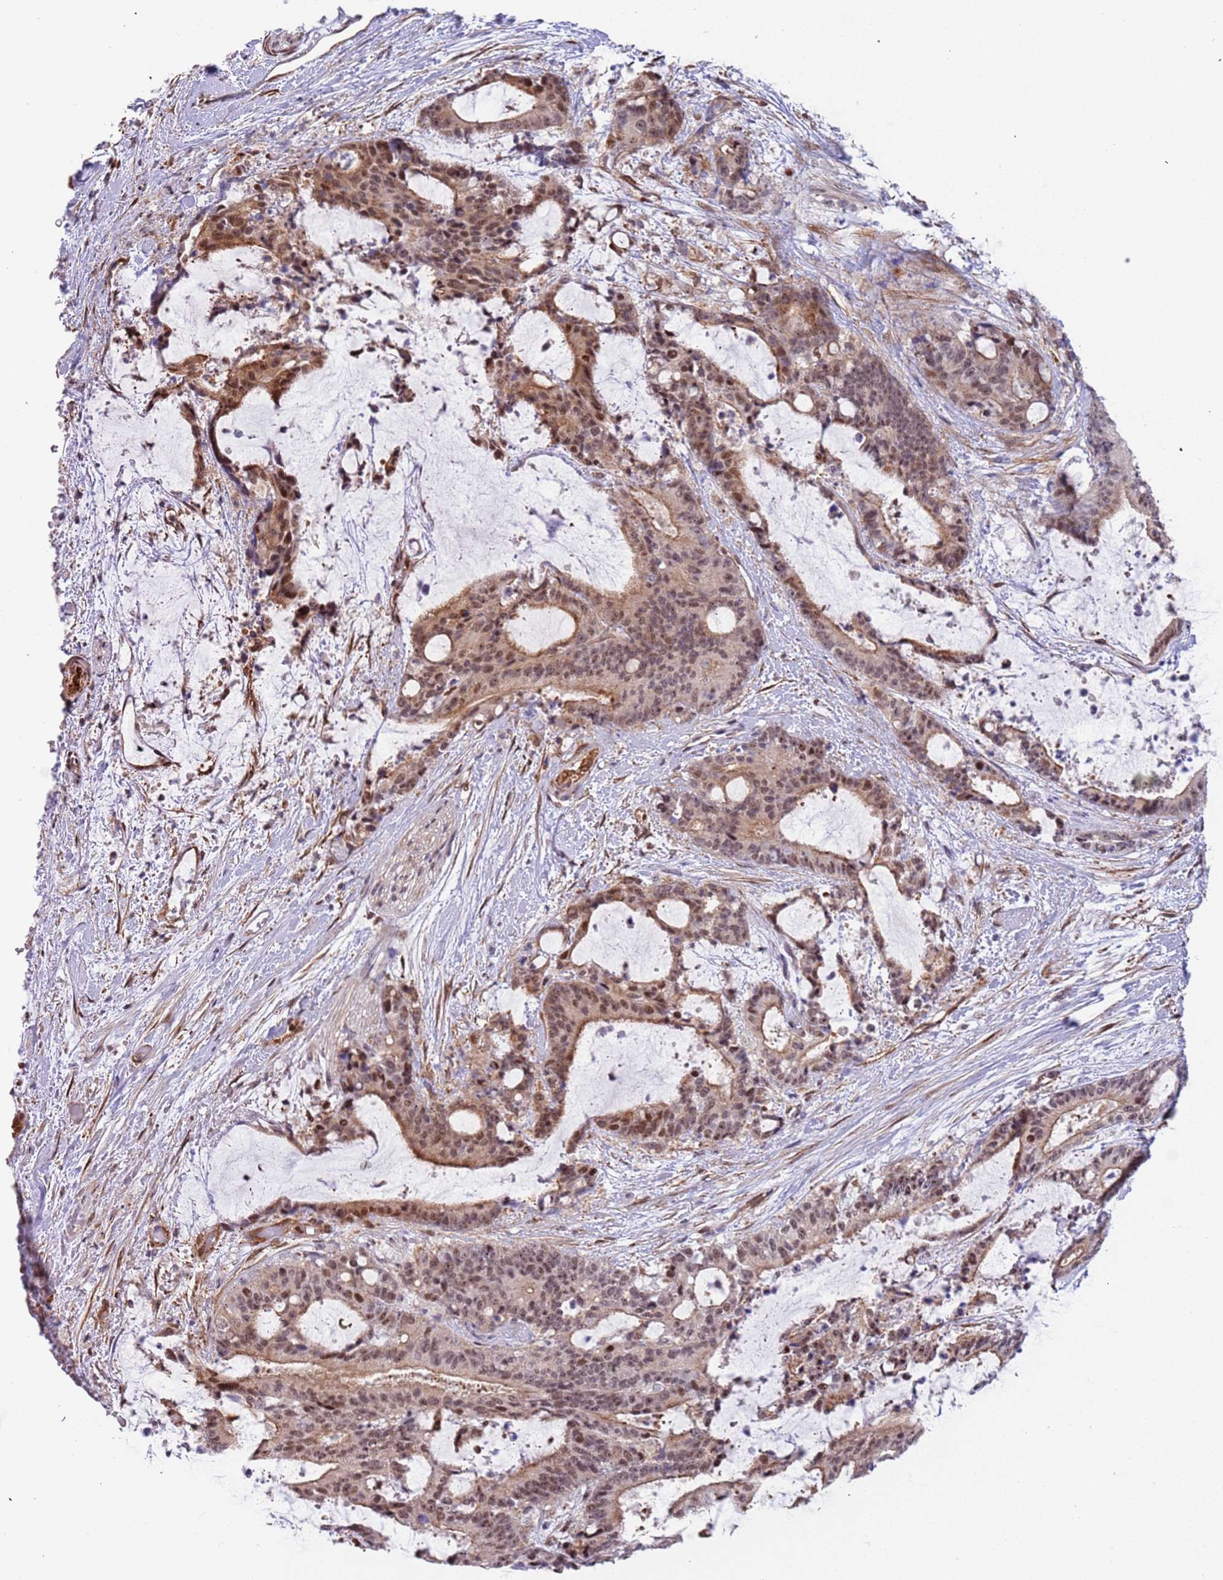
{"staining": {"intensity": "moderate", "quantity": ">75%", "location": "cytoplasmic/membranous,nuclear"}, "tissue": "liver cancer", "cell_type": "Tumor cells", "image_type": "cancer", "snomed": [{"axis": "morphology", "description": "Normal tissue, NOS"}, {"axis": "morphology", "description": "Cholangiocarcinoma"}, {"axis": "topography", "description": "Liver"}, {"axis": "topography", "description": "Peripheral nerve tissue"}], "caption": "A brown stain labels moderate cytoplasmic/membranous and nuclear expression of a protein in human liver cholangiocarcinoma tumor cells. The protein is shown in brown color, while the nuclei are stained blue.", "gene": "LRMDA", "patient": {"sex": "female", "age": 73}}